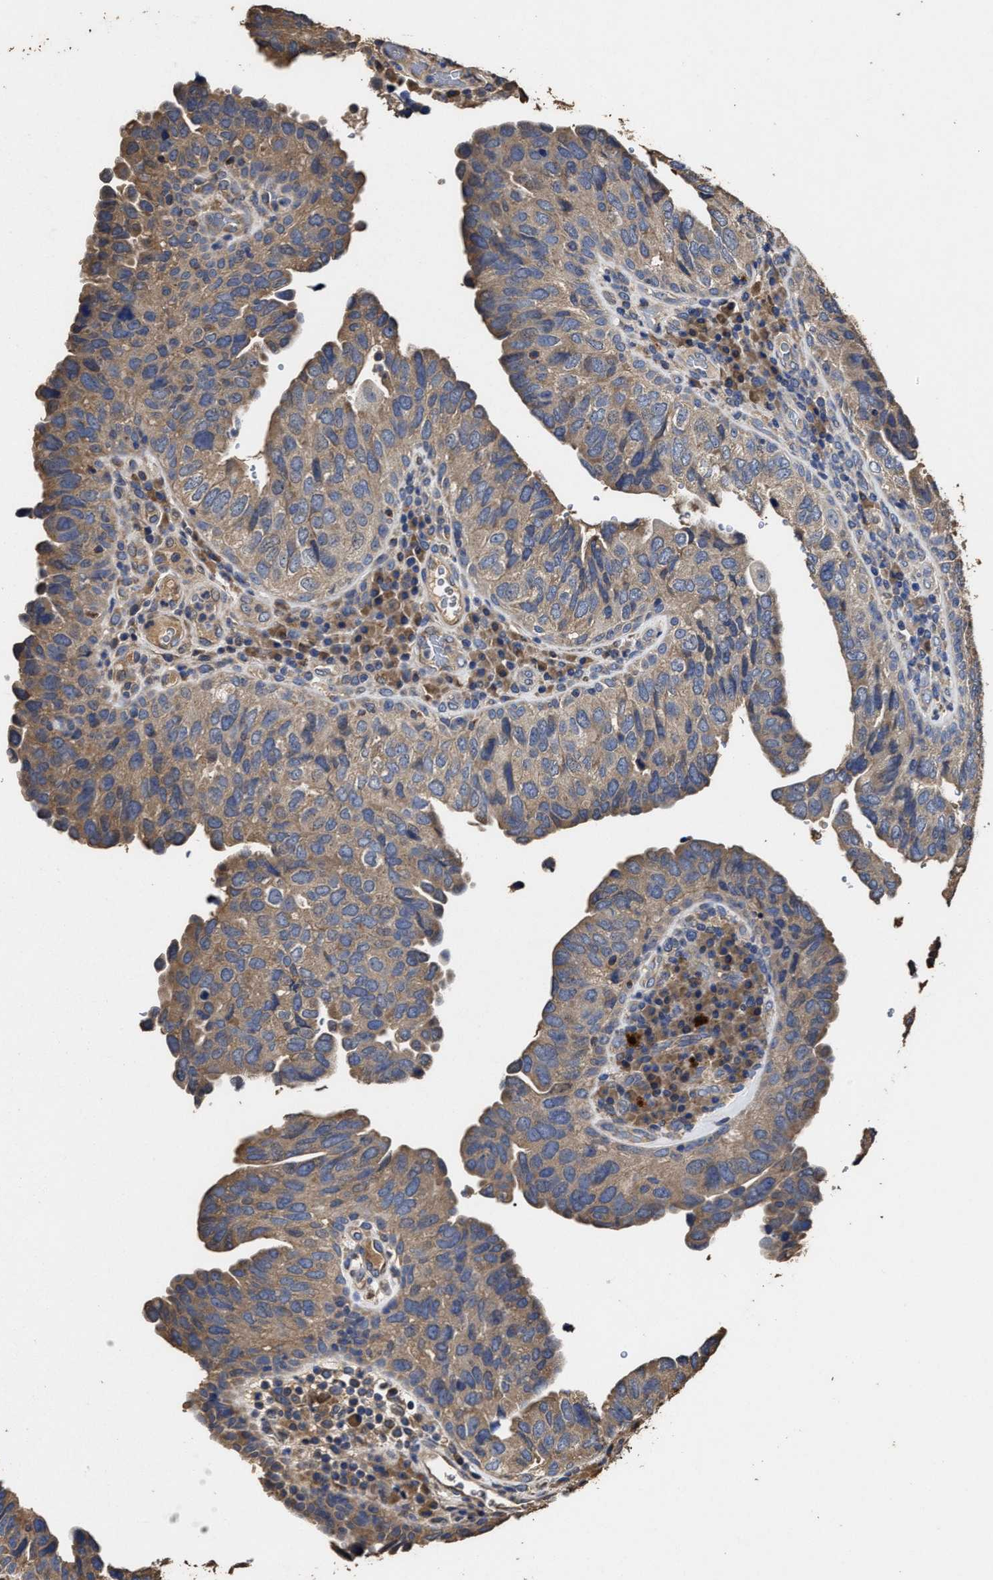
{"staining": {"intensity": "weak", "quantity": ">75%", "location": "cytoplasmic/membranous"}, "tissue": "urothelial cancer", "cell_type": "Tumor cells", "image_type": "cancer", "snomed": [{"axis": "morphology", "description": "Urothelial carcinoma, High grade"}, {"axis": "topography", "description": "Urinary bladder"}], "caption": "This histopathology image displays IHC staining of urothelial carcinoma (high-grade), with low weak cytoplasmic/membranous expression in approximately >75% of tumor cells.", "gene": "PPM1K", "patient": {"sex": "female", "age": 82}}